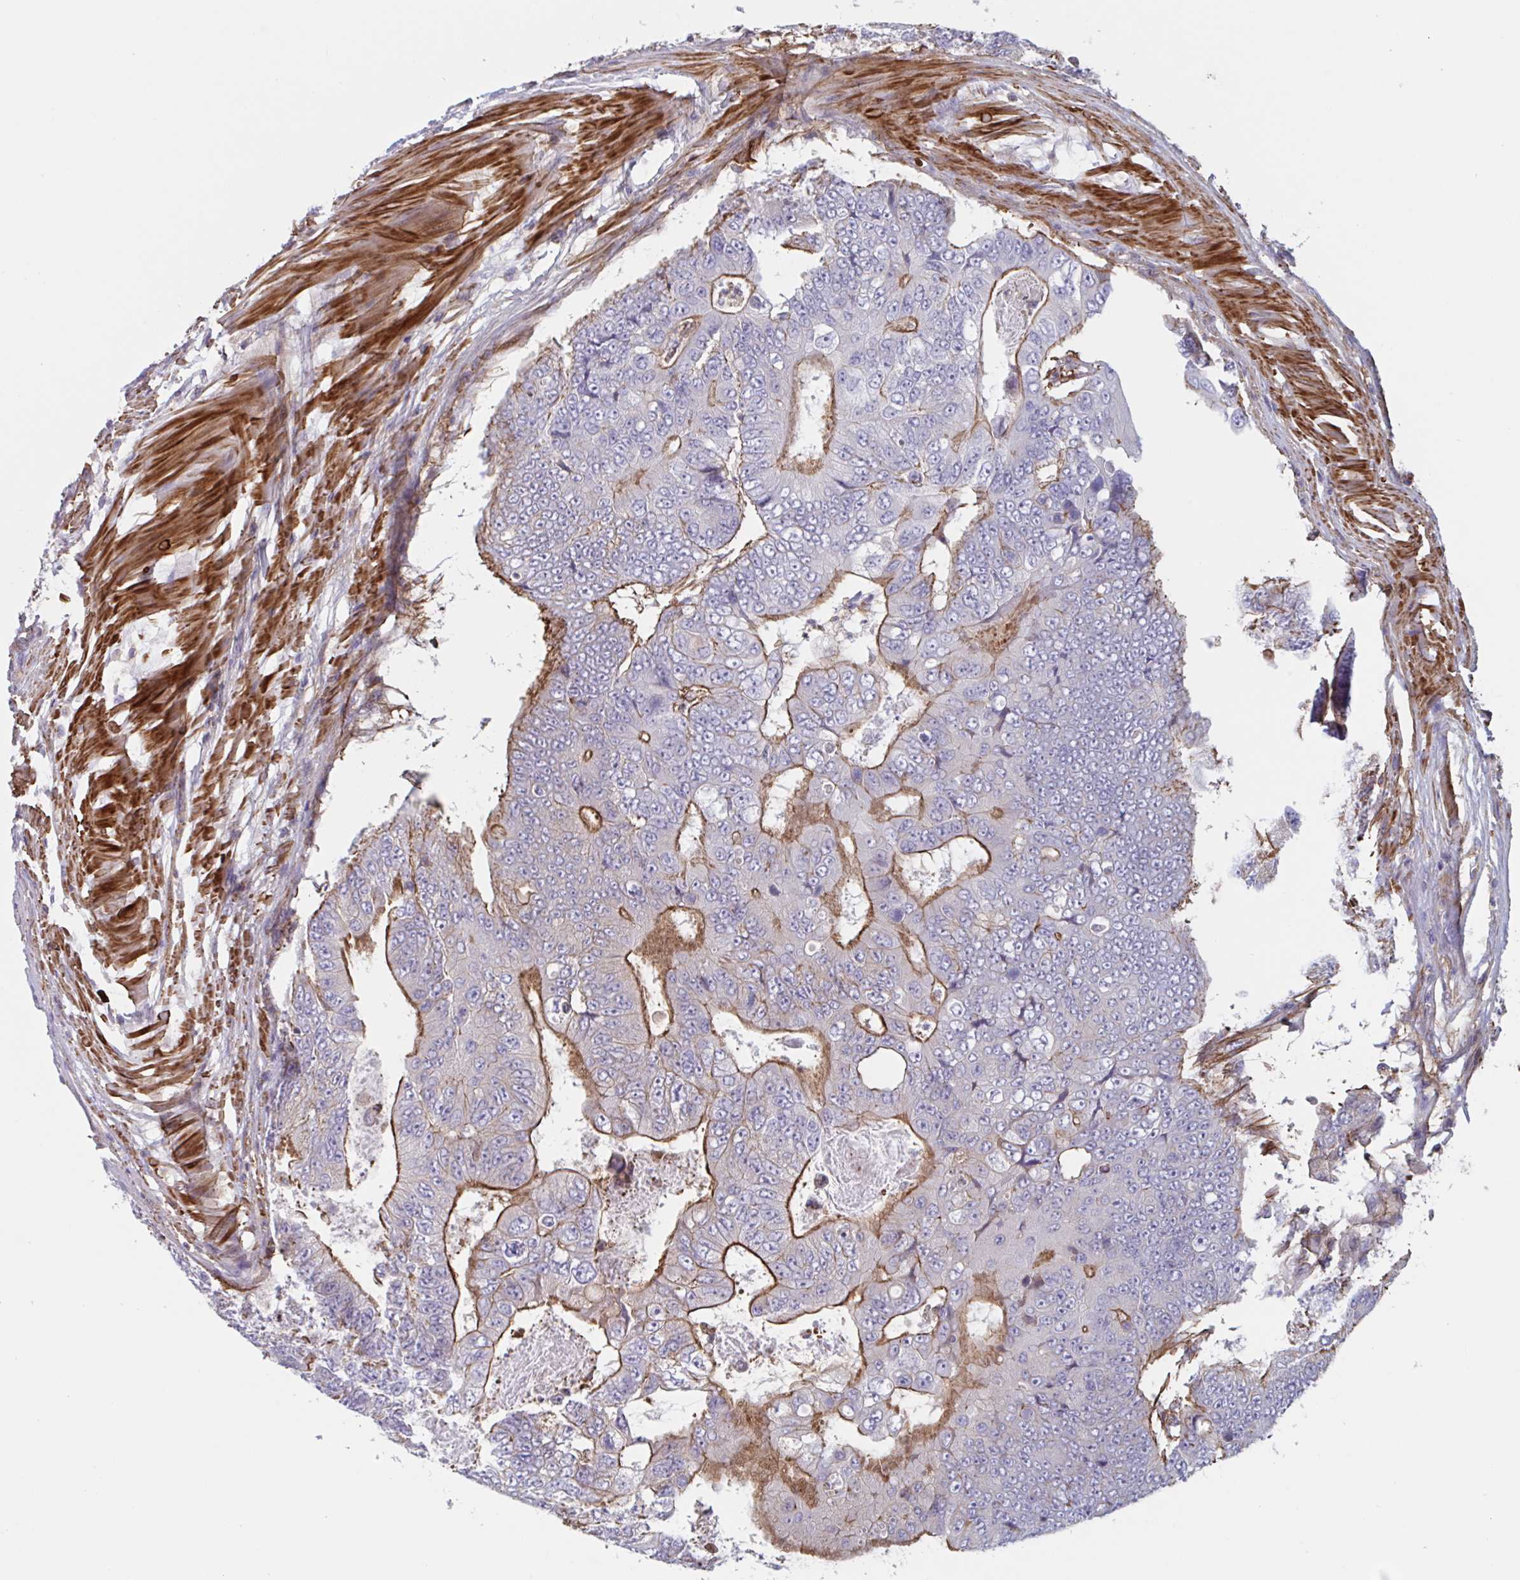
{"staining": {"intensity": "moderate", "quantity": "<25%", "location": "cytoplasmic/membranous"}, "tissue": "colorectal cancer", "cell_type": "Tumor cells", "image_type": "cancer", "snomed": [{"axis": "morphology", "description": "Adenocarcinoma, NOS"}, {"axis": "topography", "description": "Colon"}], "caption": "Immunohistochemistry (IHC) image of neoplastic tissue: colorectal cancer (adenocarcinoma) stained using immunohistochemistry shows low levels of moderate protein expression localized specifically in the cytoplasmic/membranous of tumor cells, appearing as a cytoplasmic/membranous brown color.", "gene": "SHISA7", "patient": {"sex": "female", "age": 48}}